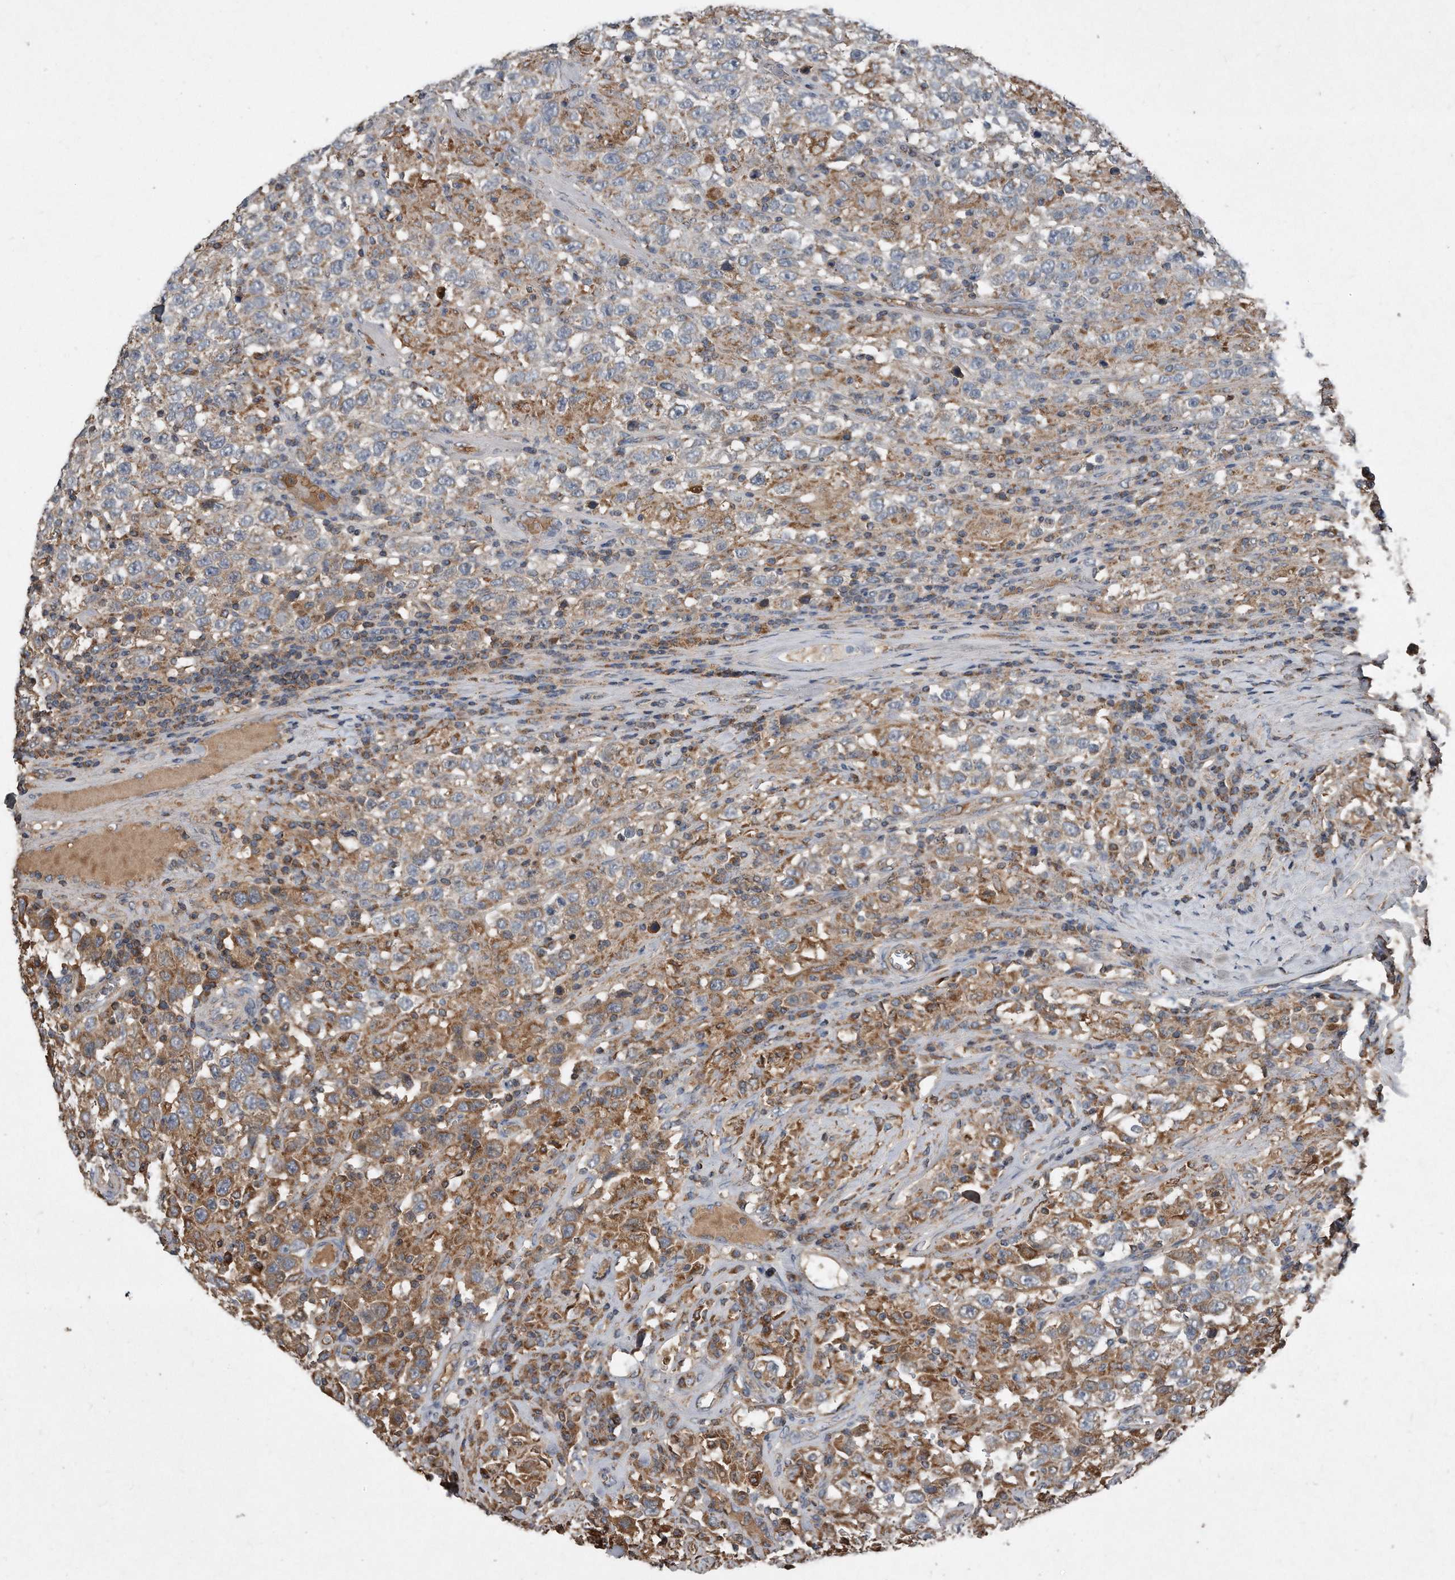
{"staining": {"intensity": "moderate", "quantity": "<25%", "location": "cytoplasmic/membranous"}, "tissue": "testis cancer", "cell_type": "Tumor cells", "image_type": "cancer", "snomed": [{"axis": "morphology", "description": "Seminoma, NOS"}, {"axis": "topography", "description": "Testis"}], "caption": "IHC histopathology image of neoplastic tissue: testis seminoma stained using immunohistochemistry shows low levels of moderate protein expression localized specifically in the cytoplasmic/membranous of tumor cells, appearing as a cytoplasmic/membranous brown color.", "gene": "SDHA", "patient": {"sex": "male", "age": 41}}